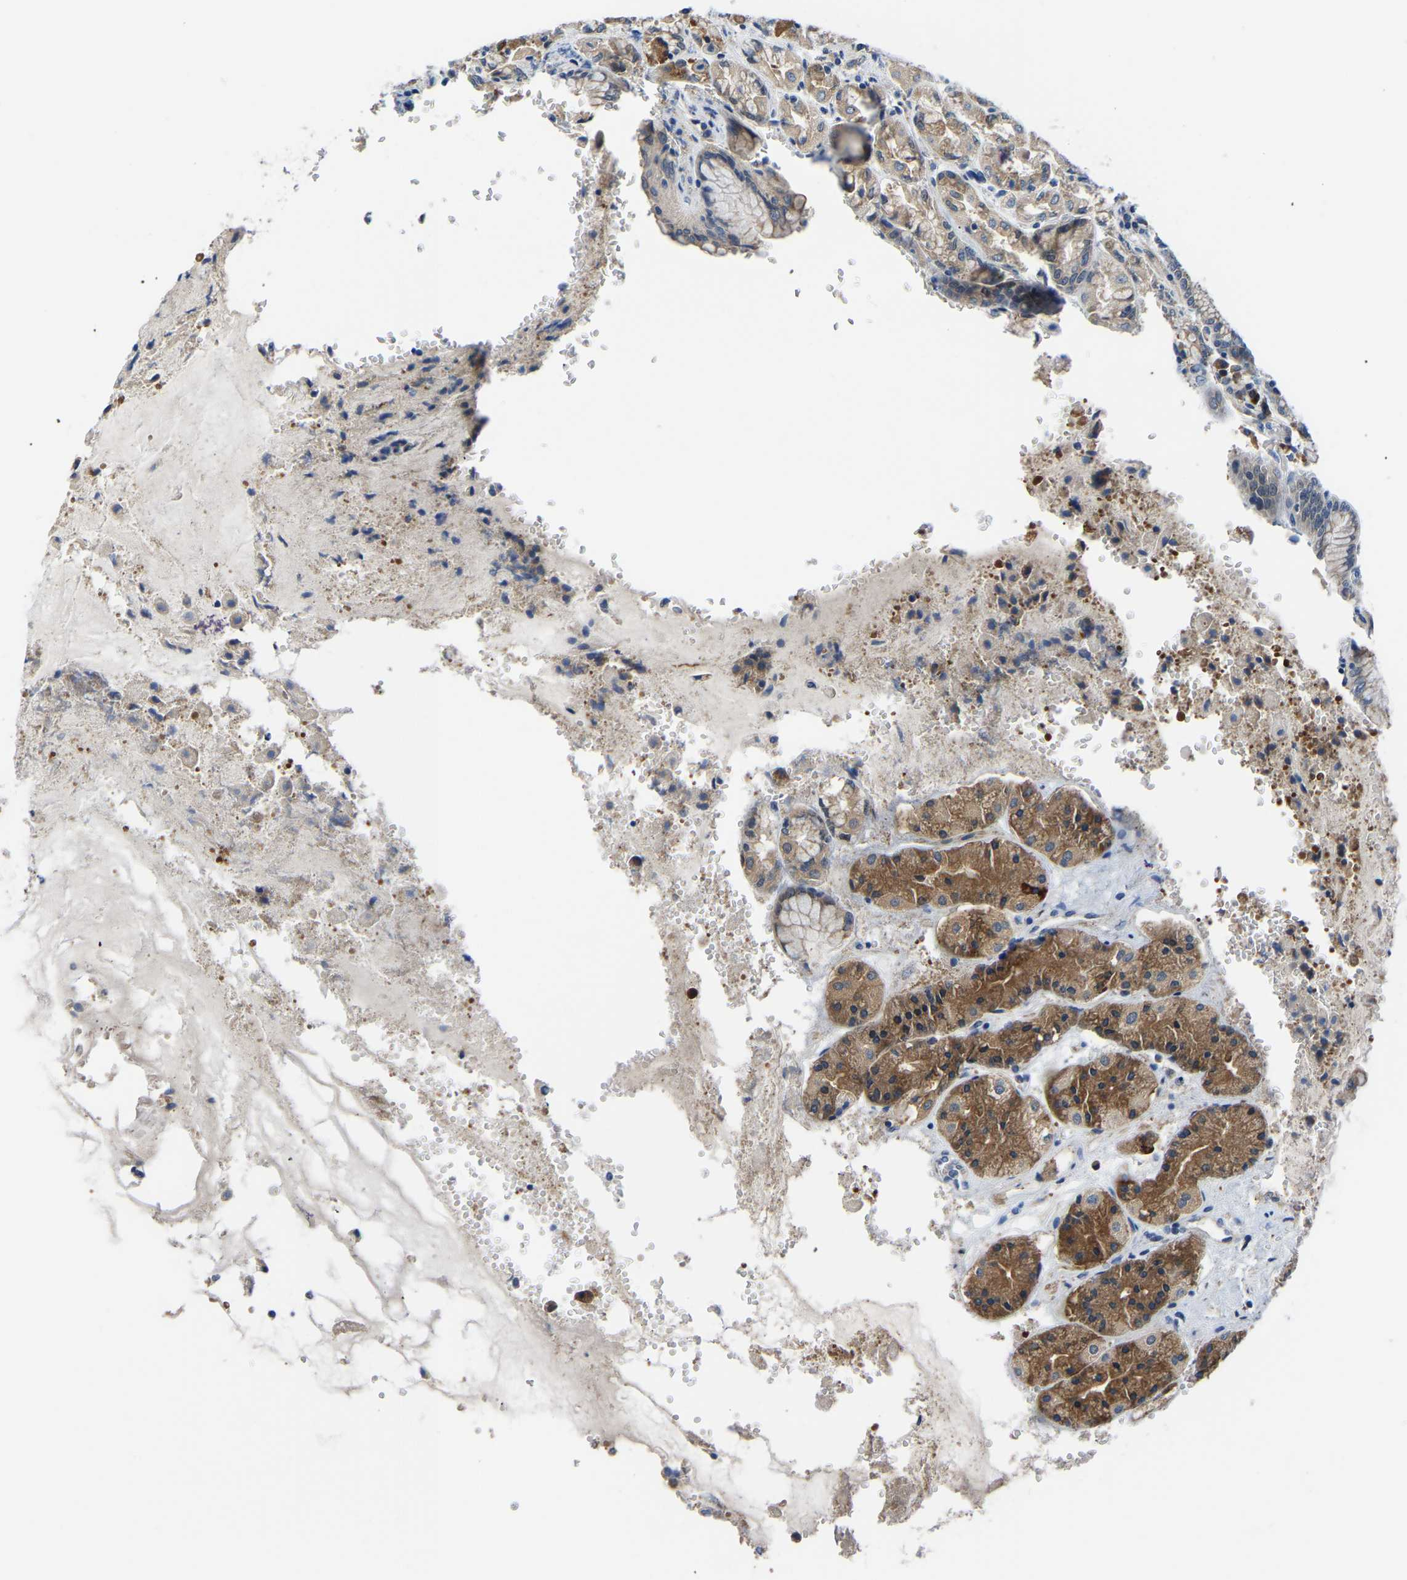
{"staining": {"intensity": "moderate", "quantity": "25%-75%", "location": "cytoplasmic/membranous"}, "tissue": "stomach", "cell_type": "Glandular cells", "image_type": "normal", "snomed": [{"axis": "morphology", "description": "Normal tissue, NOS"}, {"axis": "topography", "description": "Stomach"}, {"axis": "topography", "description": "Stomach, lower"}], "caption": "Stomach stained for a protein demonstrates moderate cytoplasmic/membranous positivity in glandular cells.", "gene": "LIAS", "patient": {"sex": "female", "age": 56}}